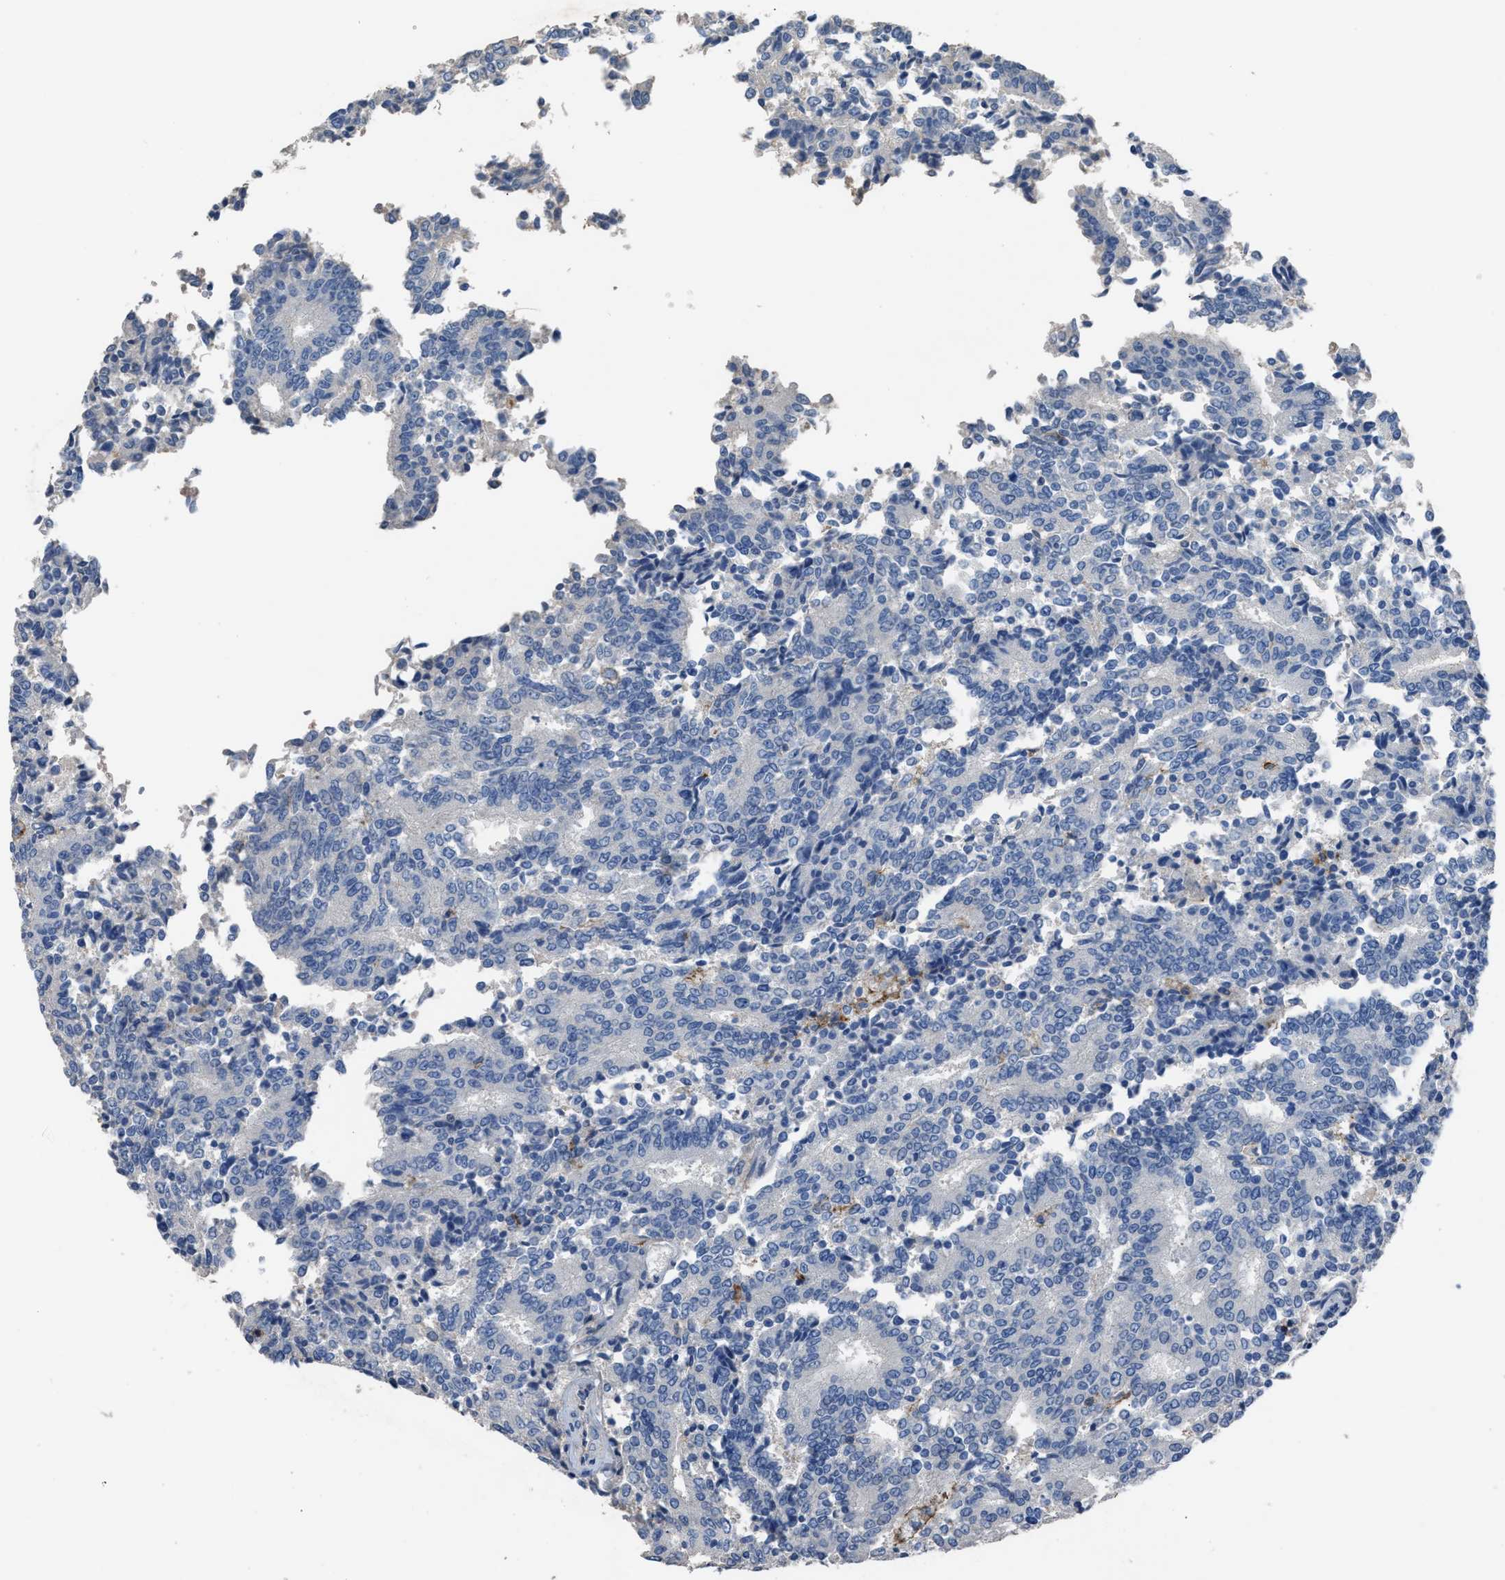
{"staining": {"intensity": "negative", "quantity": "none", "location": "none"}, "tissue": "prostate cancer", "cell_type": "Tumor cells", "image_type": "cancer", "snomed": [{"axis": "morphology", "description": "Normal tissue, NOS"}, {"axis": "morphology", "description": "Adenocarcinoma, High grade"}, {"axis": "topography", "description": "Prostate"}, {"axis": "topography", "description": "Seminal veicle"}], "caption": "Protein analysis of prostate cancer (high-grade adenocarcinoma) shows no significant staining in tumor cells. (DAB (3,3'-diaminobenzidine) IHC, high magnification).", "gene": "OR51E1", "patient": {"sex": "male", "age": 55}}